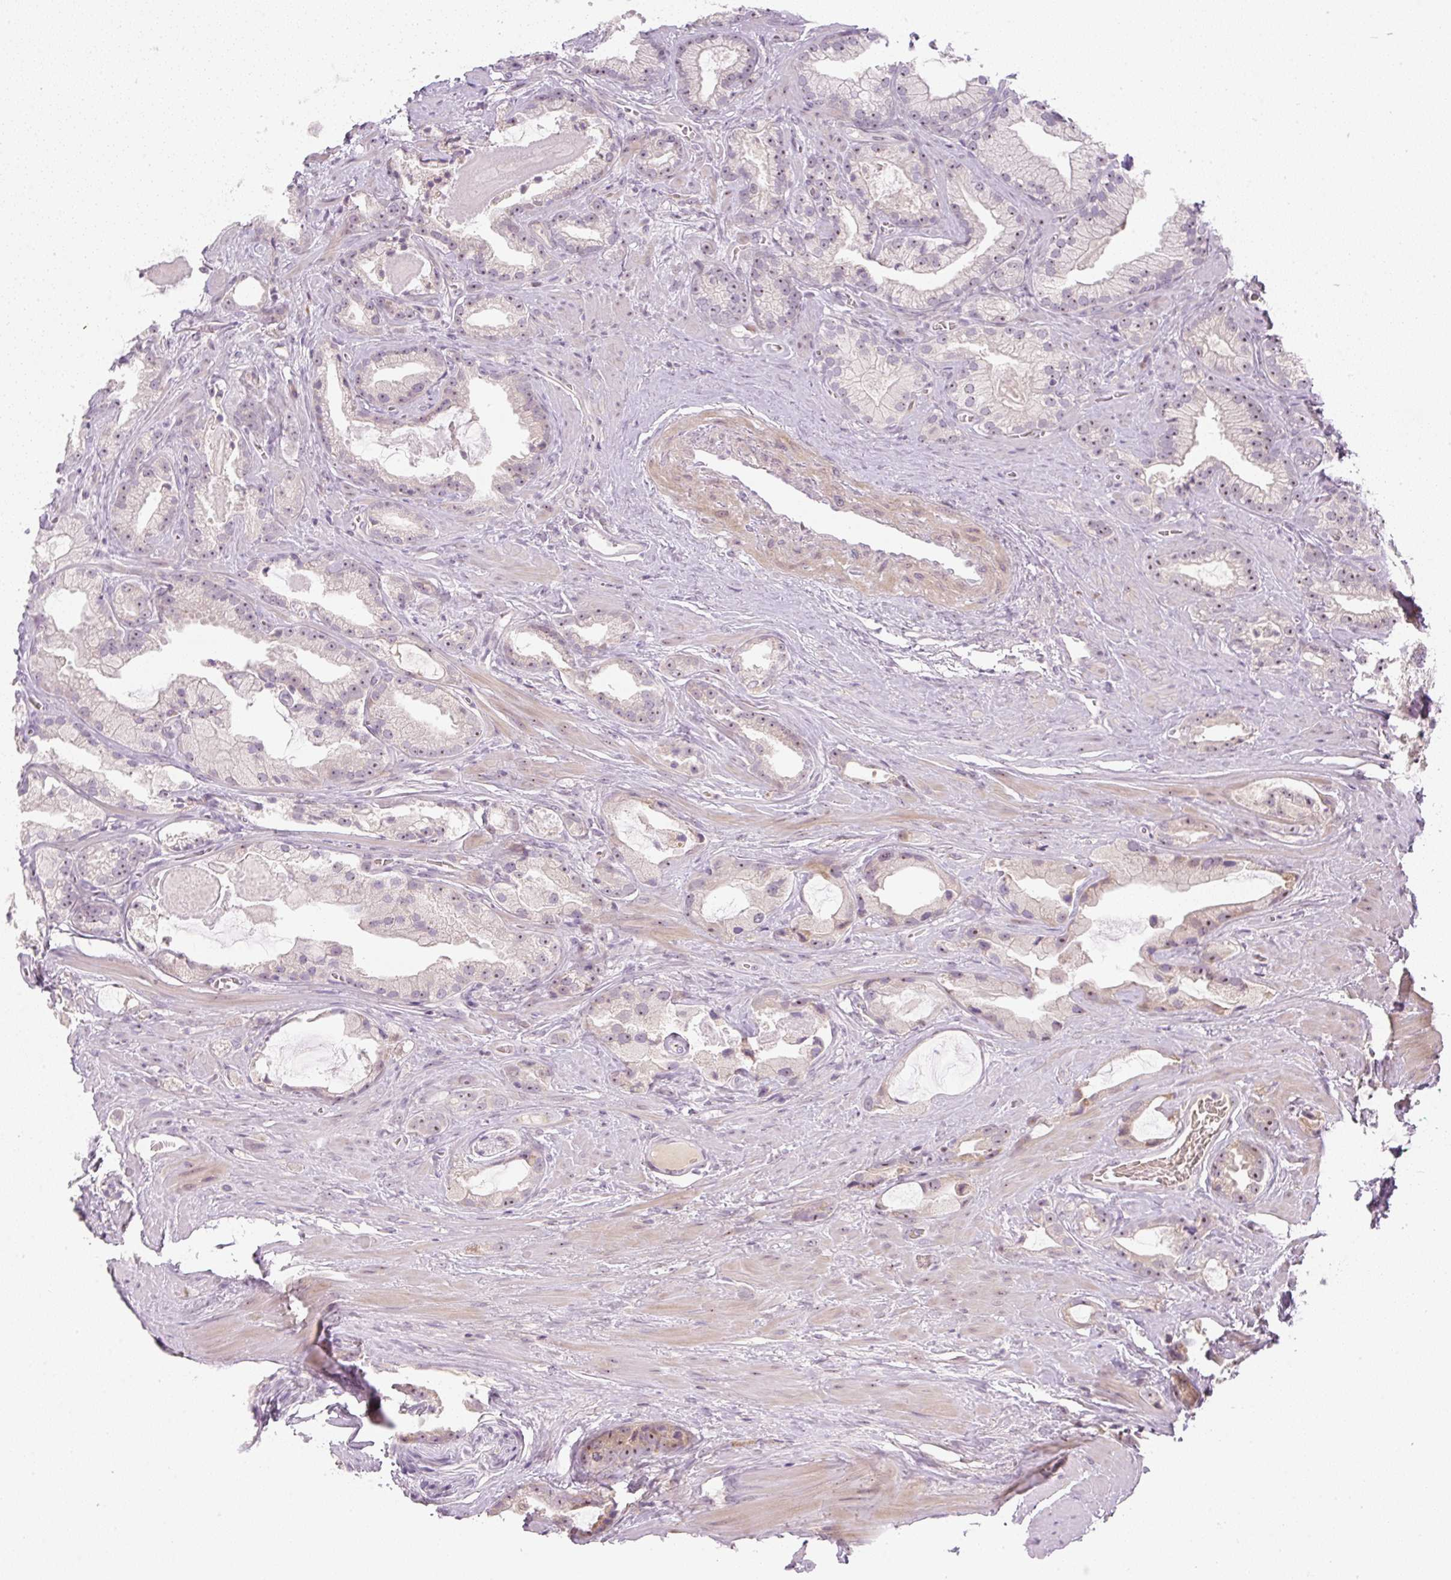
{"staining": {"intensity": "moderate", "quantity": "25%-75%", "location": "nuclear"}, "tissue": "prostate cancer", "cell_type": "Tumor cells", "image_type": "cancer", "snomed": [{"axis": "morphology", "description": "Adenocarcinoma, High grade"}, {"axis": "topography", "description": "Prostate"}], "caption": "Tumor cells reveal moderate nuclear staining in about 25%-75% of cells in prostate cancer.", "gene": "AAR2", "patient": {"sex": "male", "age": 68}}